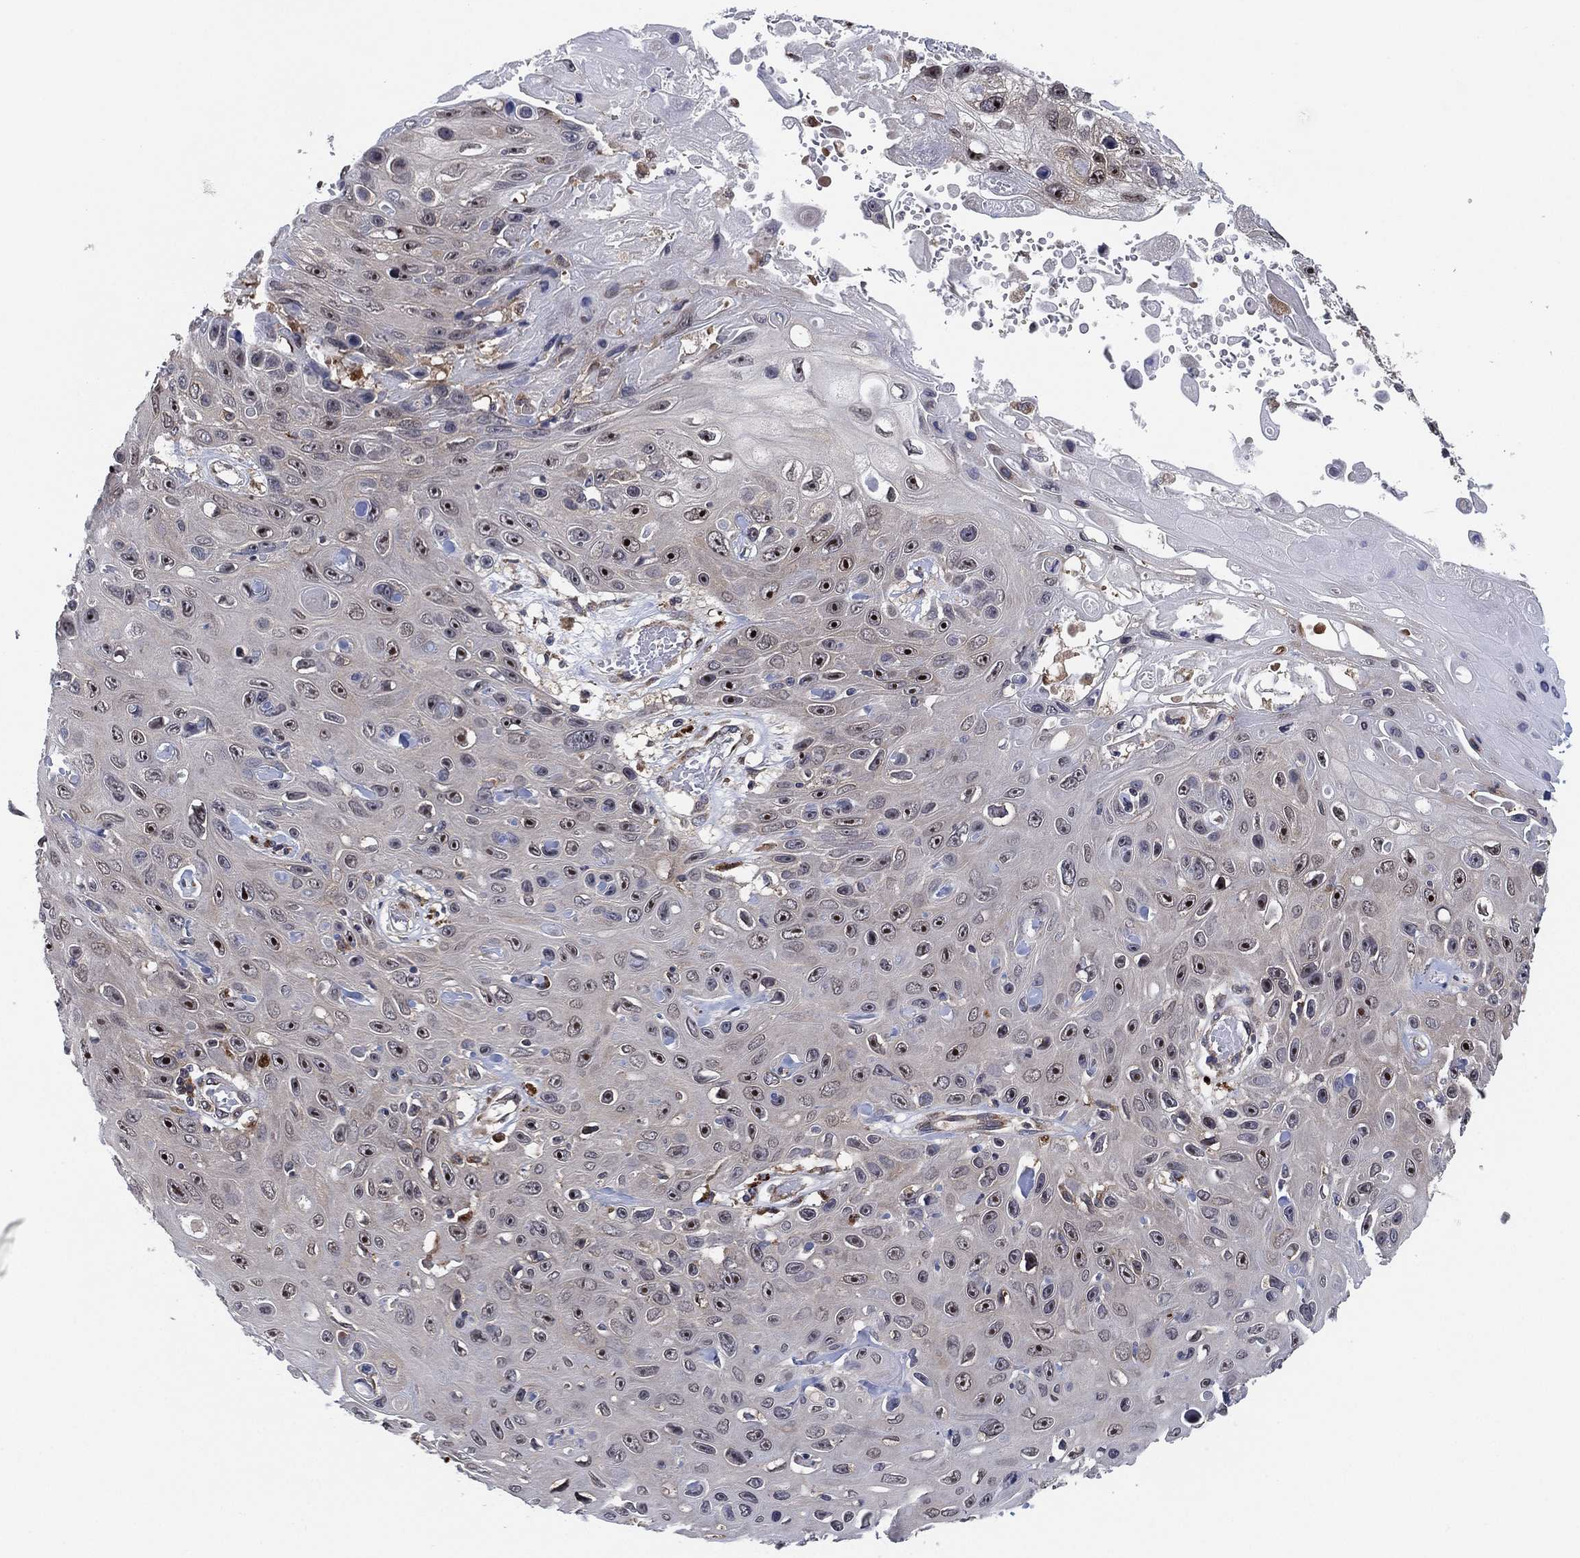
{"staining": {"intensity": "moderate", "quantity": "25%-75%", "location": "nuclear"}, "tissue": "skin cancer", "cell_type": "Tumor cells", "image_type": "cancer", "snomed": [{"axis": "morphology", "description": "Squamous cell carcinoma, NOS"}, {"axis": "topography", "description": "Skin"}], "caption": "Immunohistochemical staining of human skin cancer (squamous cell carcinoma) reveals medium levels of moderate nuclear positivity in approximately 25%-75% of tumor cells. The staining was performed using DAB (3,3'-diaminobenzidine), with brown indicating positive protein expression. Nuclei are stained blue with hematoxylin.", "gene": "FAM104A", "patient": {"sex": "male", "age": 82}}